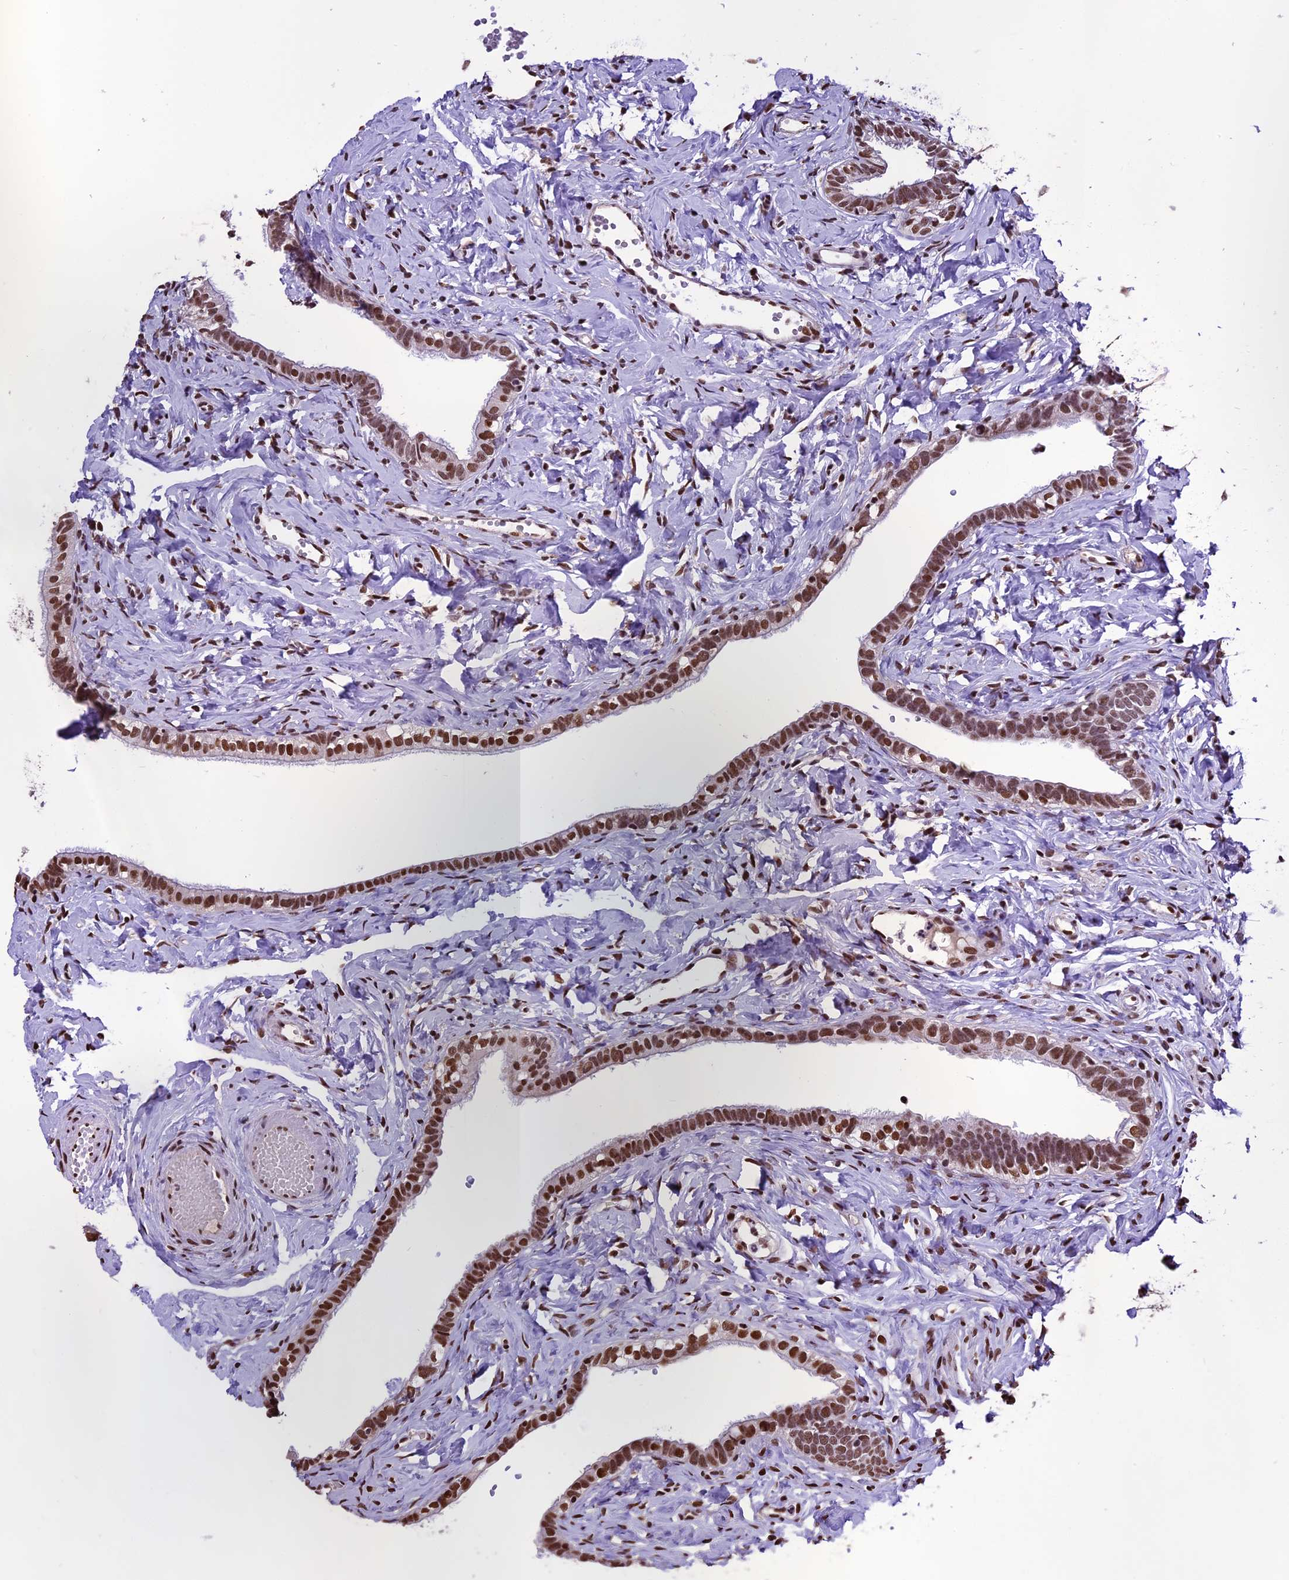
{"staining": {"intensity": "strong", "quantity": ">75%", "location": "nuclear"}, "tissue": "fallopian tube", "cell_type": "Glandular cells", "image_type": "normal", "snomed": [{"axis": "morphology", "description": "Normal tissue, NOS"}, {"axis": "topography", "description": "Fallopian tube"}], "caption": "Protein staining of unremarkable fallopian tube displays strong nuclear expression in approximately >75% of glandular cells.", "gene": "POLR3E", "patient": {"sex": "female", "age": 66}}